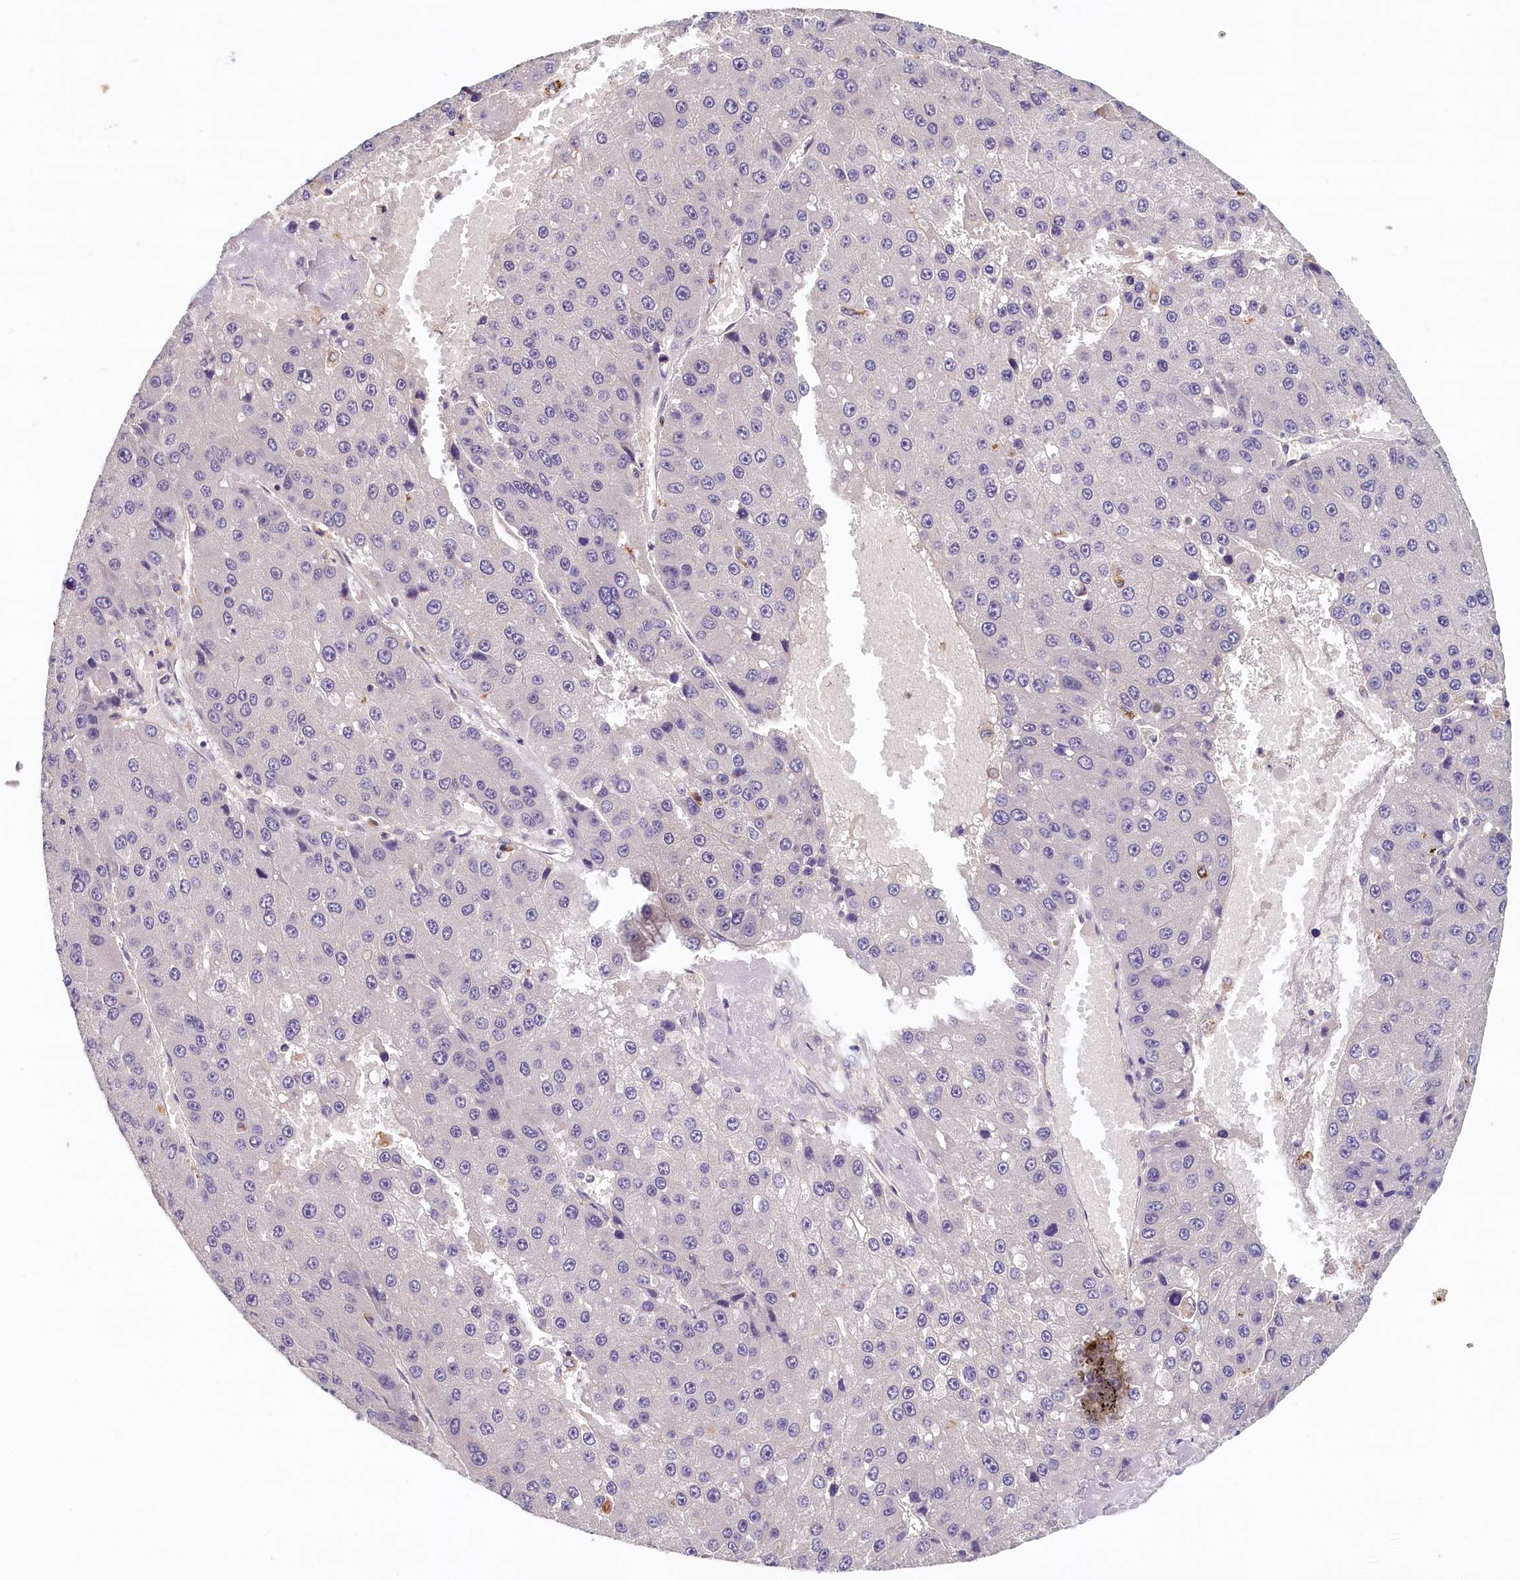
{"staining": {"intensity": "negative", "quantity": "none", "location": "none"}, "tissue": "liver cancer", "cell_type": "Tumor cells", "image_type": "cancer", "snomed": [{"axis": "morphology", "description": "Carcinoma, Hepatocellular, NOS"}, {"axis": "topography", "description": "Liver"}], "caption": "DAB immunohistochemical staining of human liver cancer (hepatocellular carcinoma) reveals no significant positivity in tumor cells.", "gene": "NUBP2", "patient": {"sex": "female", "age": 73}}